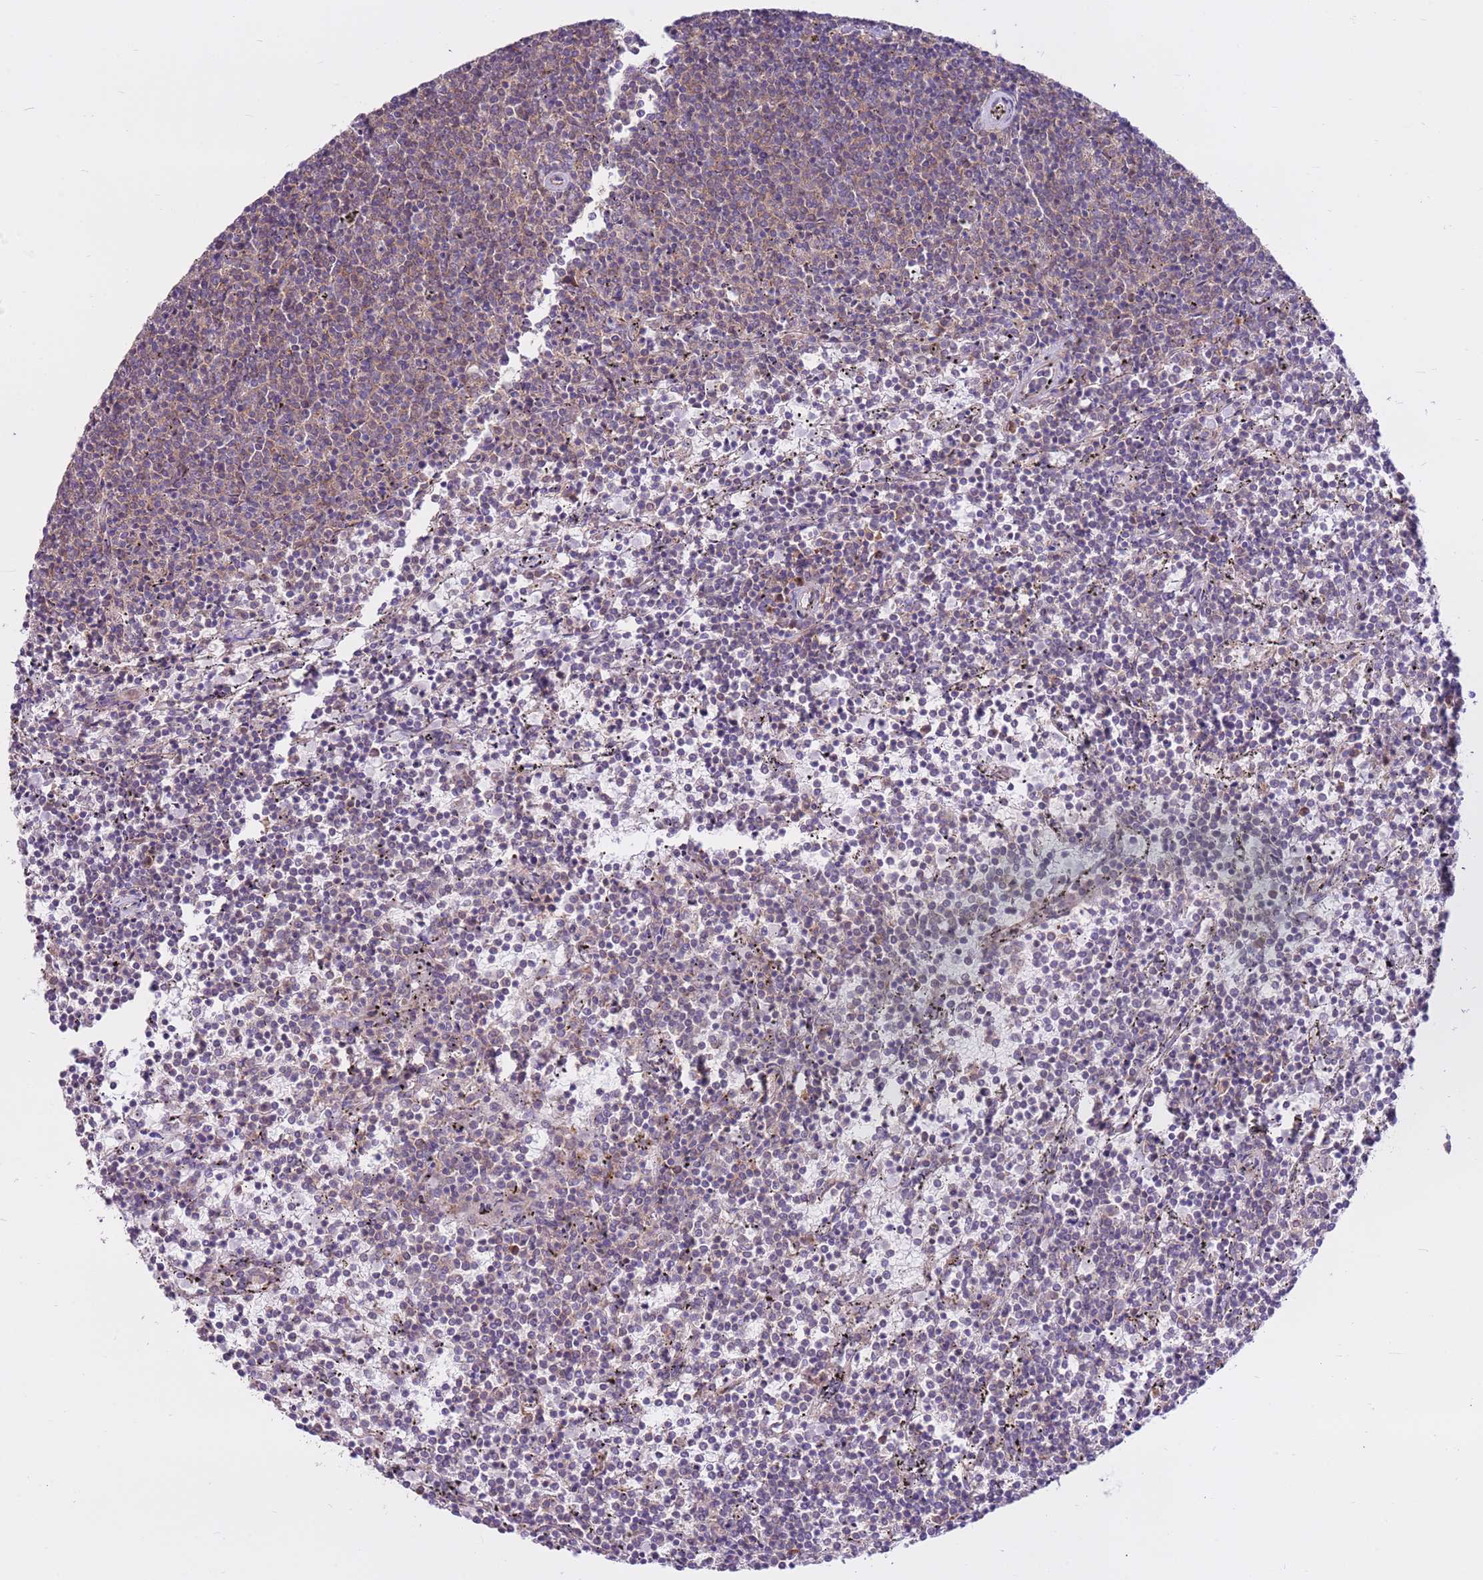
{"staining": {"intensity": "weak", "quantity": "25%-75%", "location": "cytoplasmic/membranous"}, "tissue": "lymphoma", "cell_type": "Tumor cells", "image_type": "cancer", "snomed": [{"axis": "morphology", "description": "Malignant lymphoma, non-Hodgkin's type, Low grade"}, {"axis": "topography", "description": "Spleen"}], "caption": "Protein expression by immunohistochemistry (IHC) reveals weak cytoplasmic/membranous expression in about 25%-75% of tumor cells in lymphoma.", "gene": "DDX19B", "patient": {"sex": "female", "age": 50}}